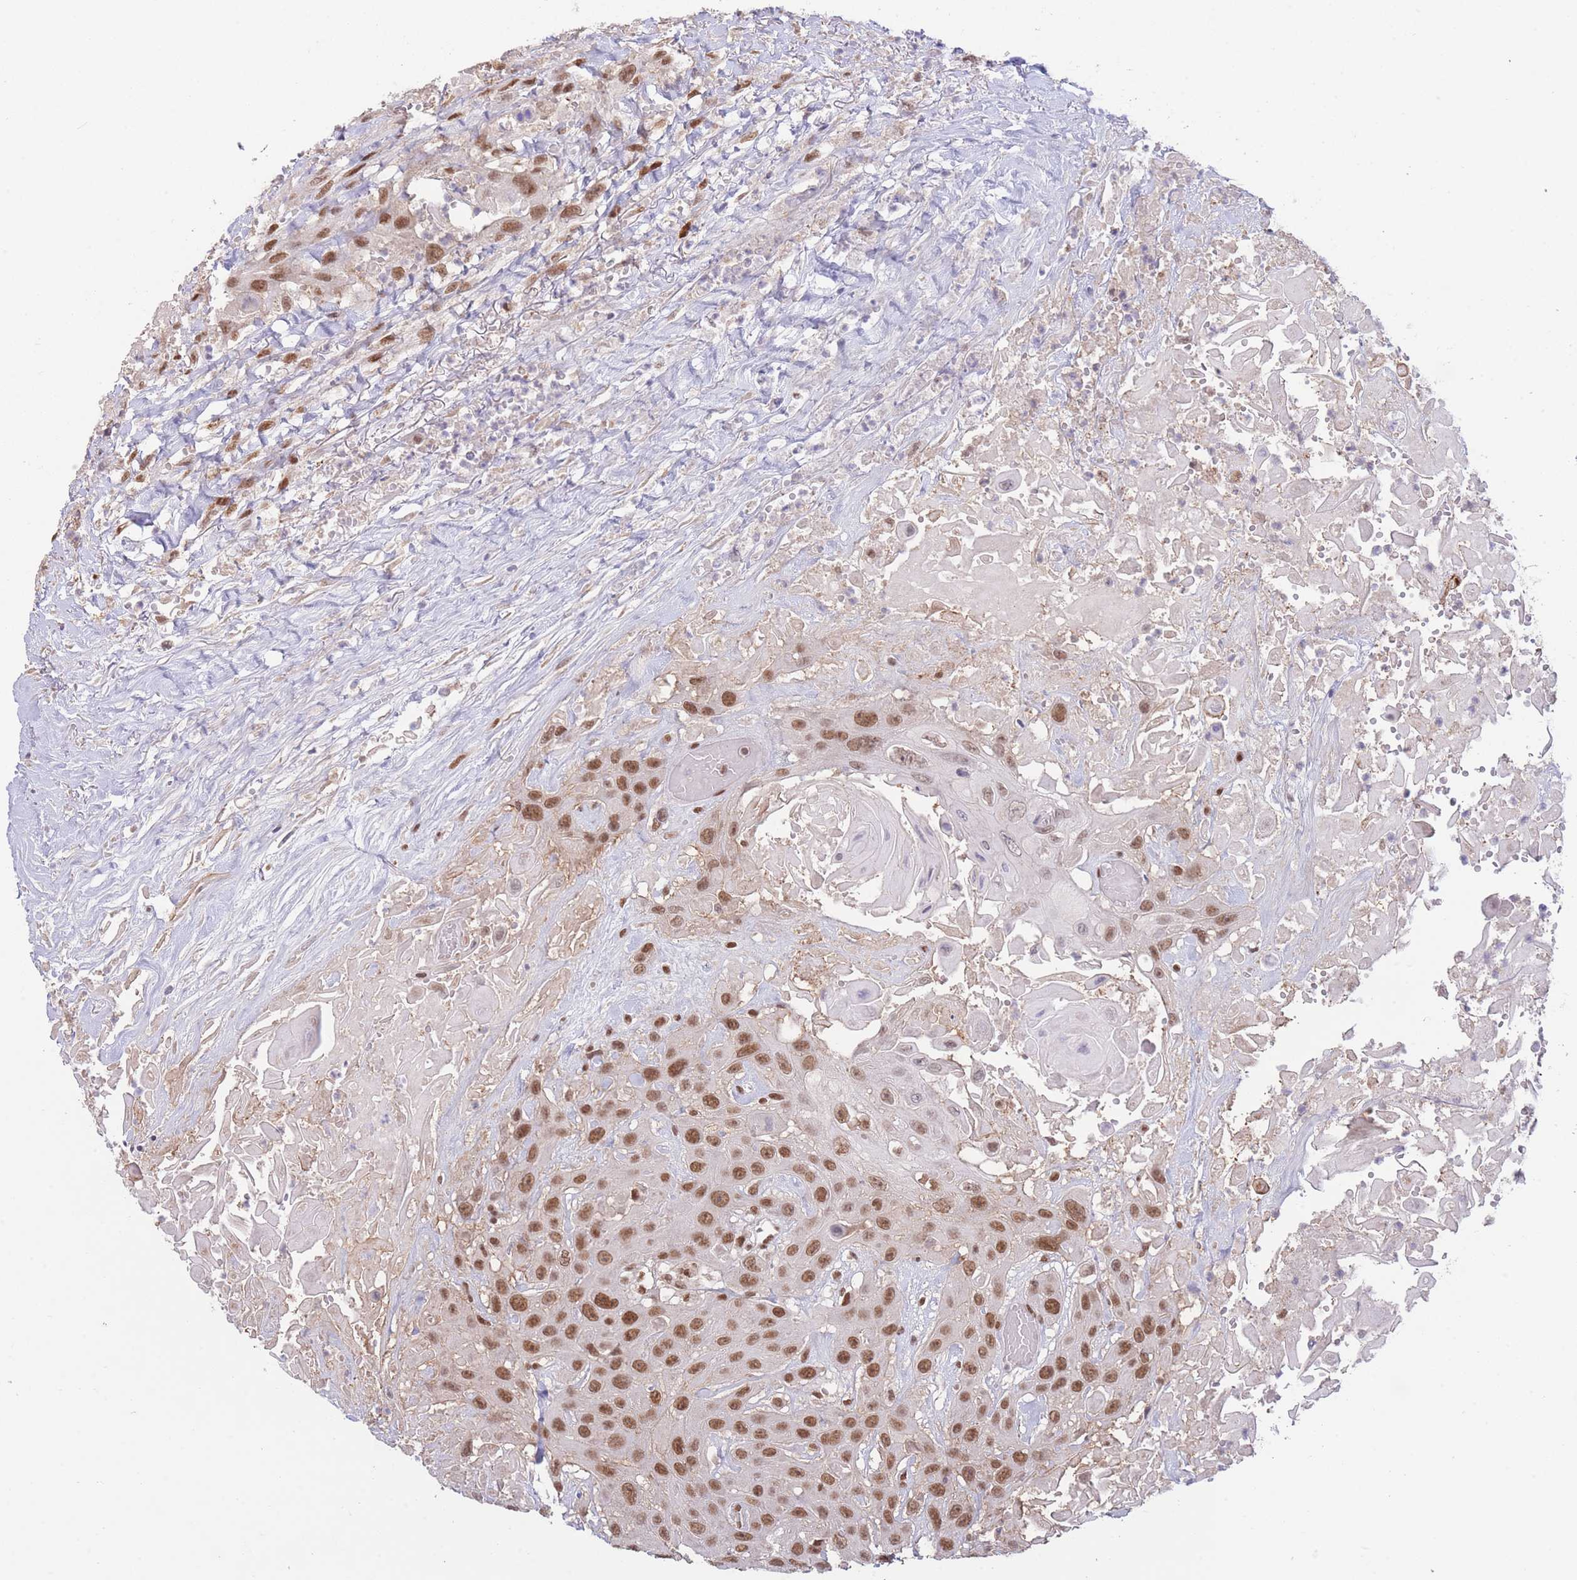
{"staining": {"intensity": "moderate", "quantity": ">75%", "location": "nuclear"}, "tissue": "head and neck cancer", "cell_type": "Tumor cells", "image_type": "cancer", "snomed": [{"axis": "morphology", "description": "Squamous cell carcinoma, NOS"}, {"axis": "topography", "description": "Head-Neck"}], "caption": "Brown immunohistochemical staining in human head and neck cancer (squamous cell carcinoma) demonstrates moderate nuclear staining in approximately >75% of tumor cells. (brown staining indicates protein expression, while blue staining denotes nuclei).", "gene": "CARD8", "patient": {"sex": "male", "age": 81}}